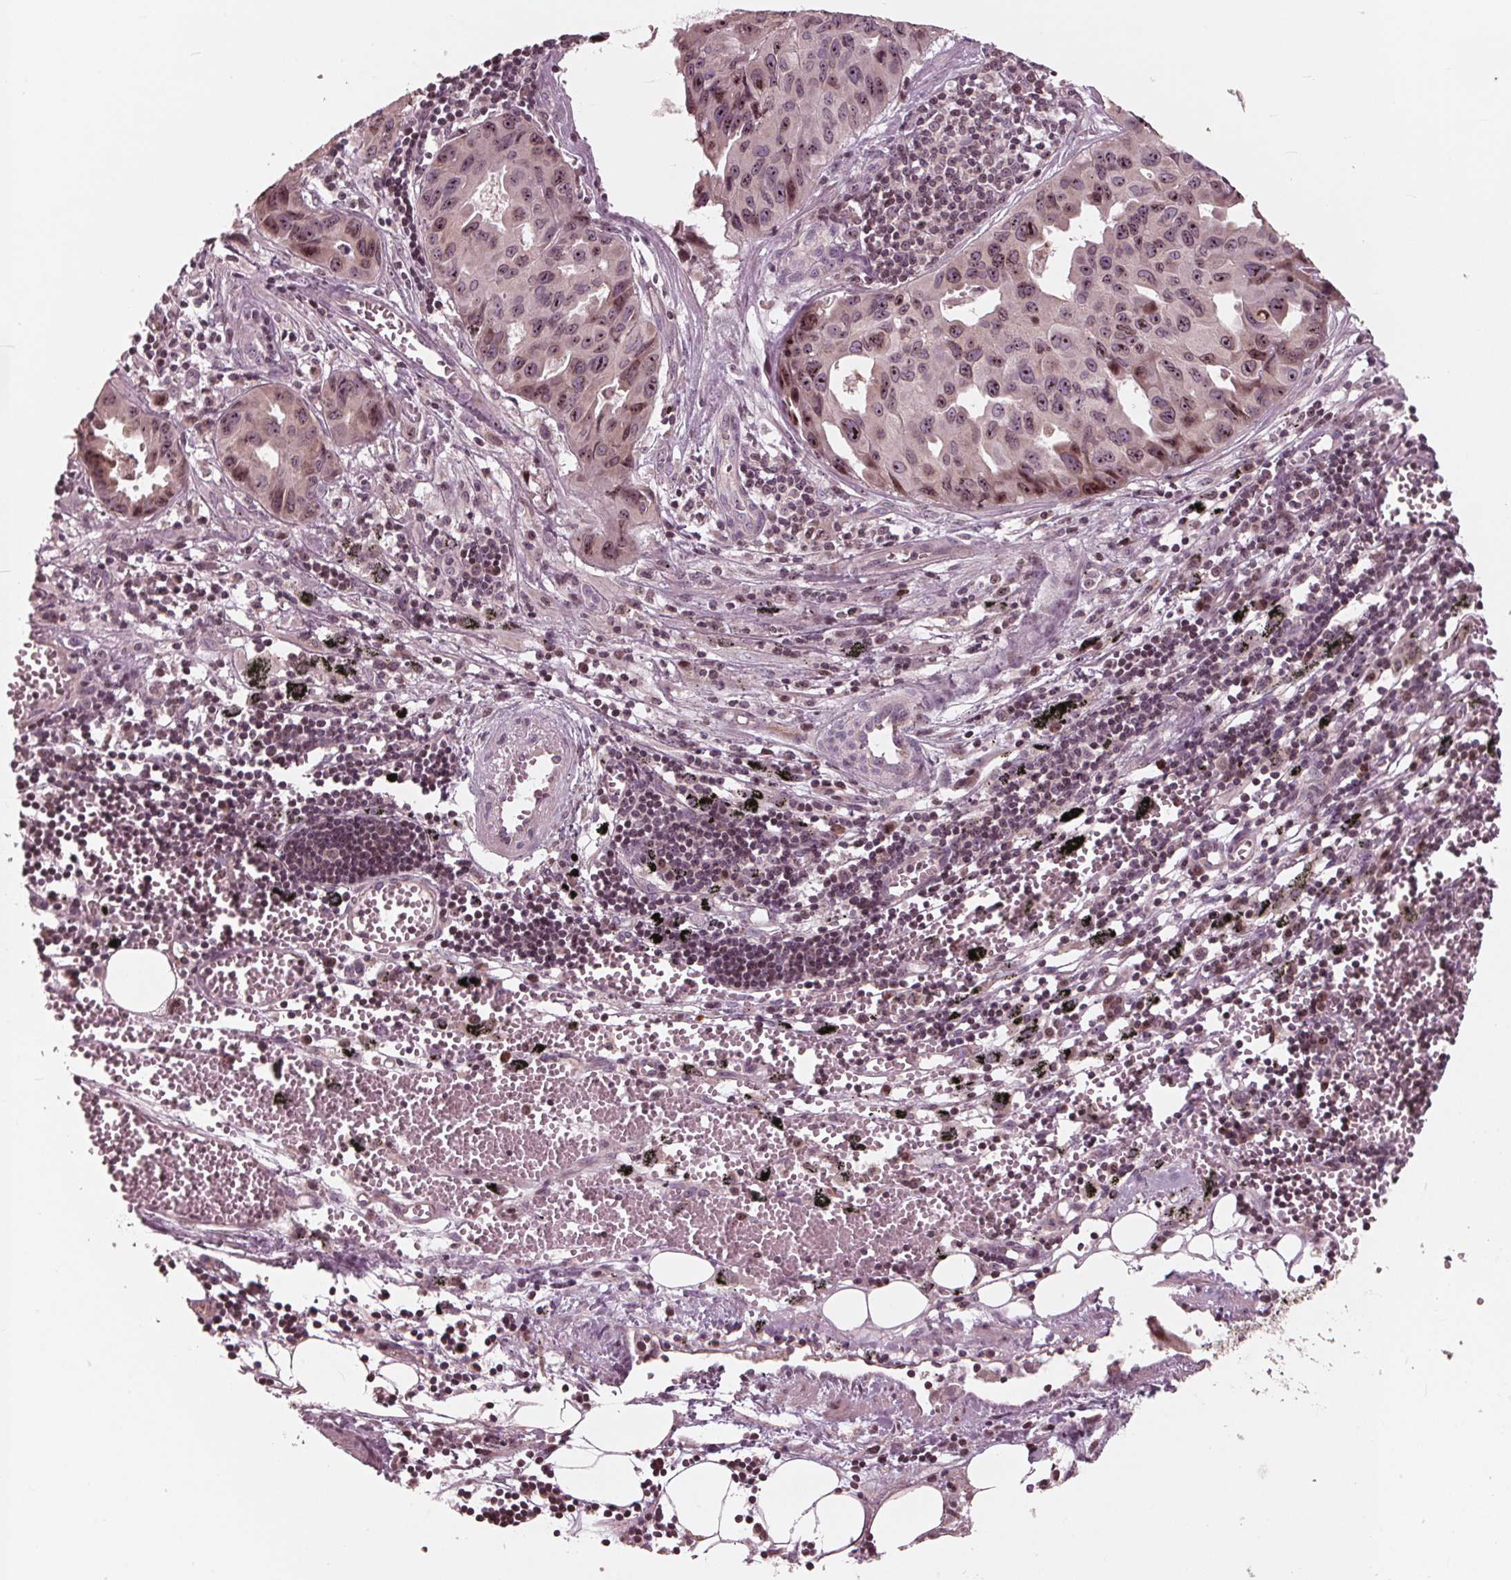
{"staining": {"intensity": "weak", "quantity": ">75%", "location": "cytoplasmic/membranous,nuclear"}, "tissue": "lung cancer", "cell_type": "Tumor cells", "image_type": "cancer", "snomed": [{"axis": "morphology", "description": "Adenocarcinoma, NOS"}, {"axis": "topography", "description": "Lymph node"}, {"axis": "topography", "description": "Lung"}], "caption": "The photomicrograph exhibits staining of lung cancer (adenocarcinoma), revealing weak cytoplasmic/membranous and nuclear protein staining (brown color) within tumor cells.", "gene": "NUP210", "patient": {"sex": "male", "age": 64}}